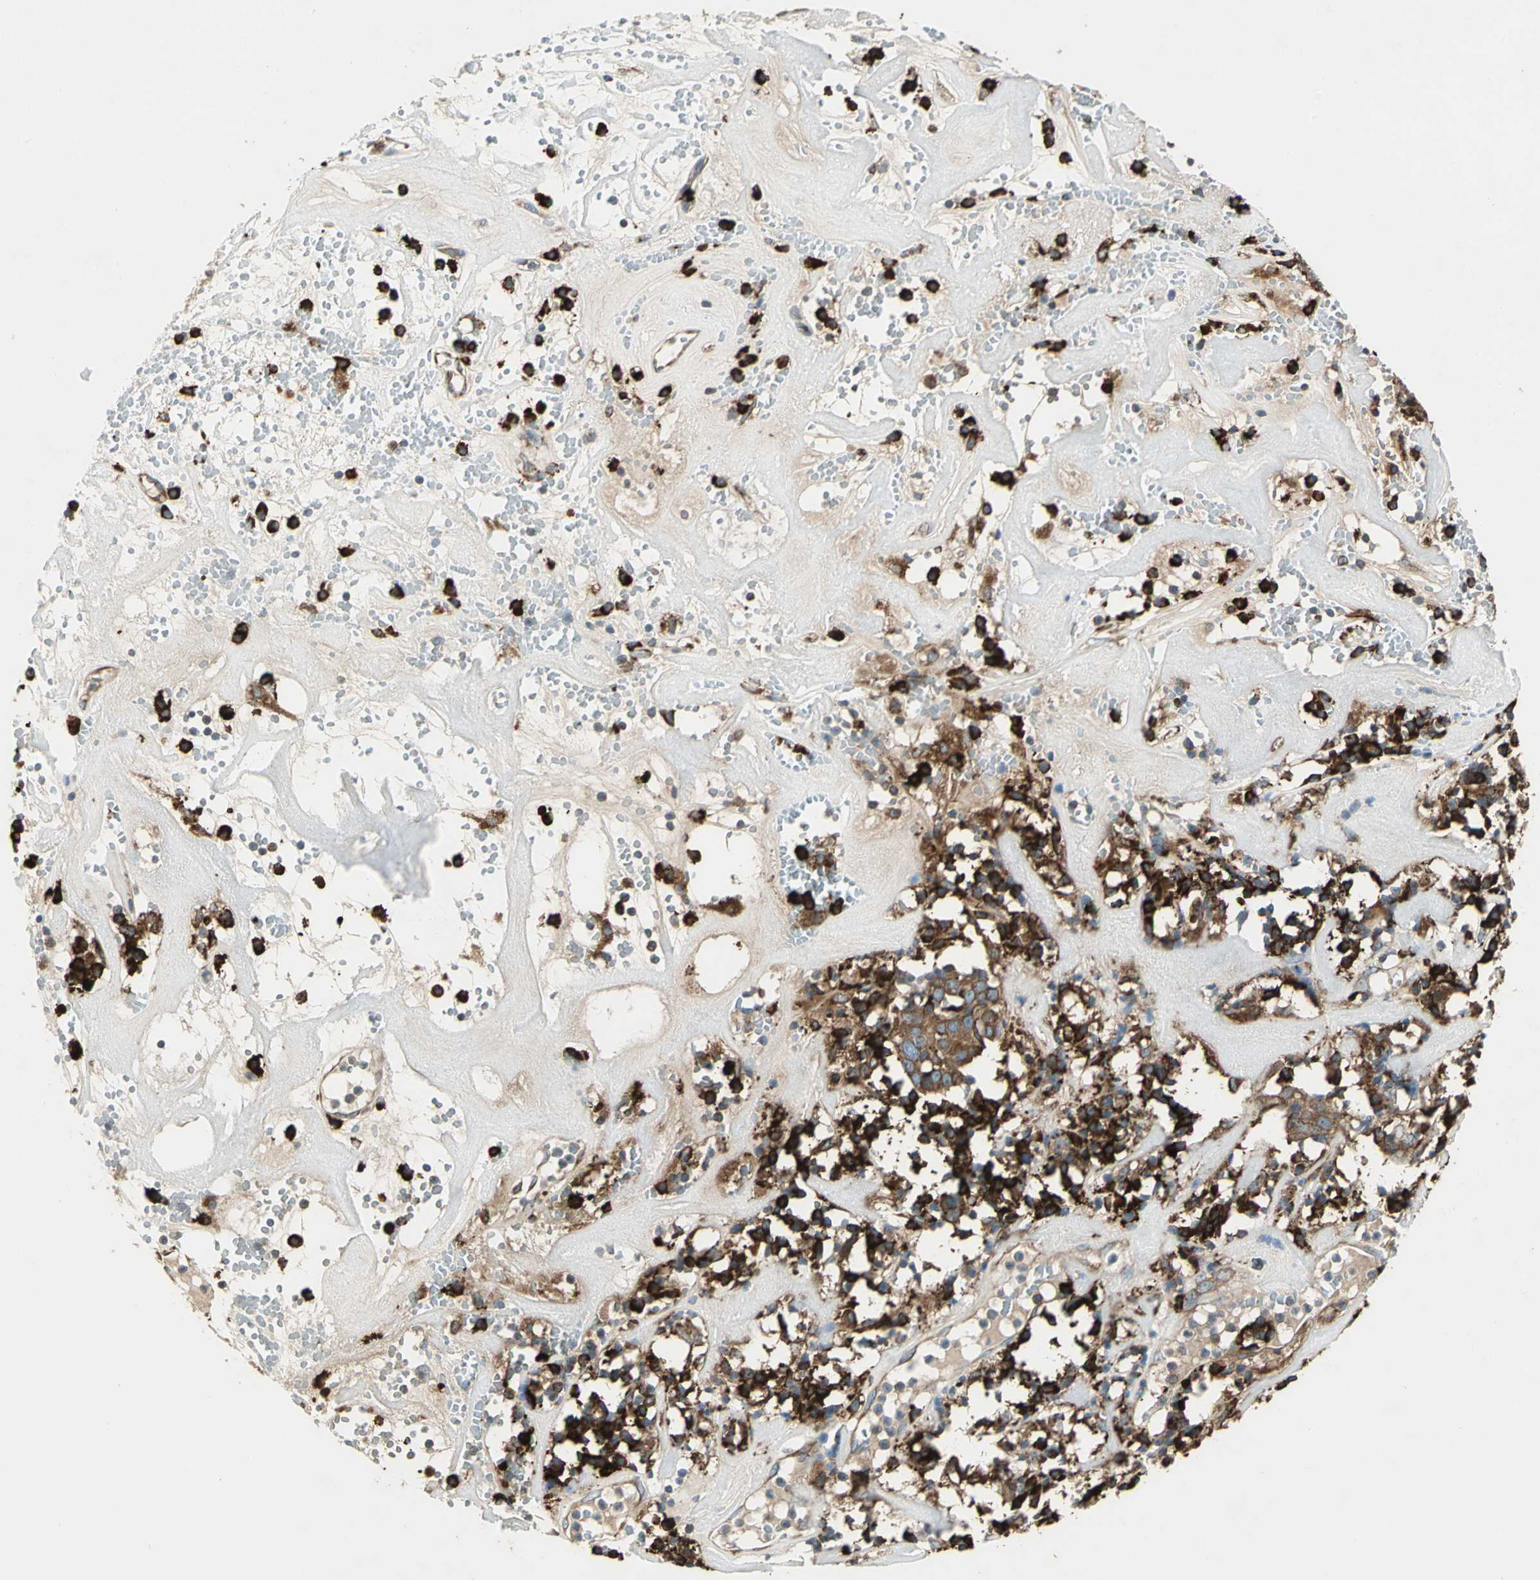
{"staining": {"intensity": "moderate", "quantity": ">75%", "location": "cytoplasmic/membranous"}, "tissue": "head and neck cancer", "cell_type": "Tumor cells", "image_type": "cancer", "snomed": [{"axis": "morphology", "description": "Adenocarcinoma, NOS"}, {"axis": "topography", "description": "Salivary gland"}, {"axis": "topography", "description": "Head-Neck"}], "caption": "This is an image of IHC staining of head and neck cancer (adenocarcinoma), which shows moderate expression in the cytoplasmic/membranous of tumor cells.", "gene": "PDIA4", "patient": {"sex": "female", "age": 65}}